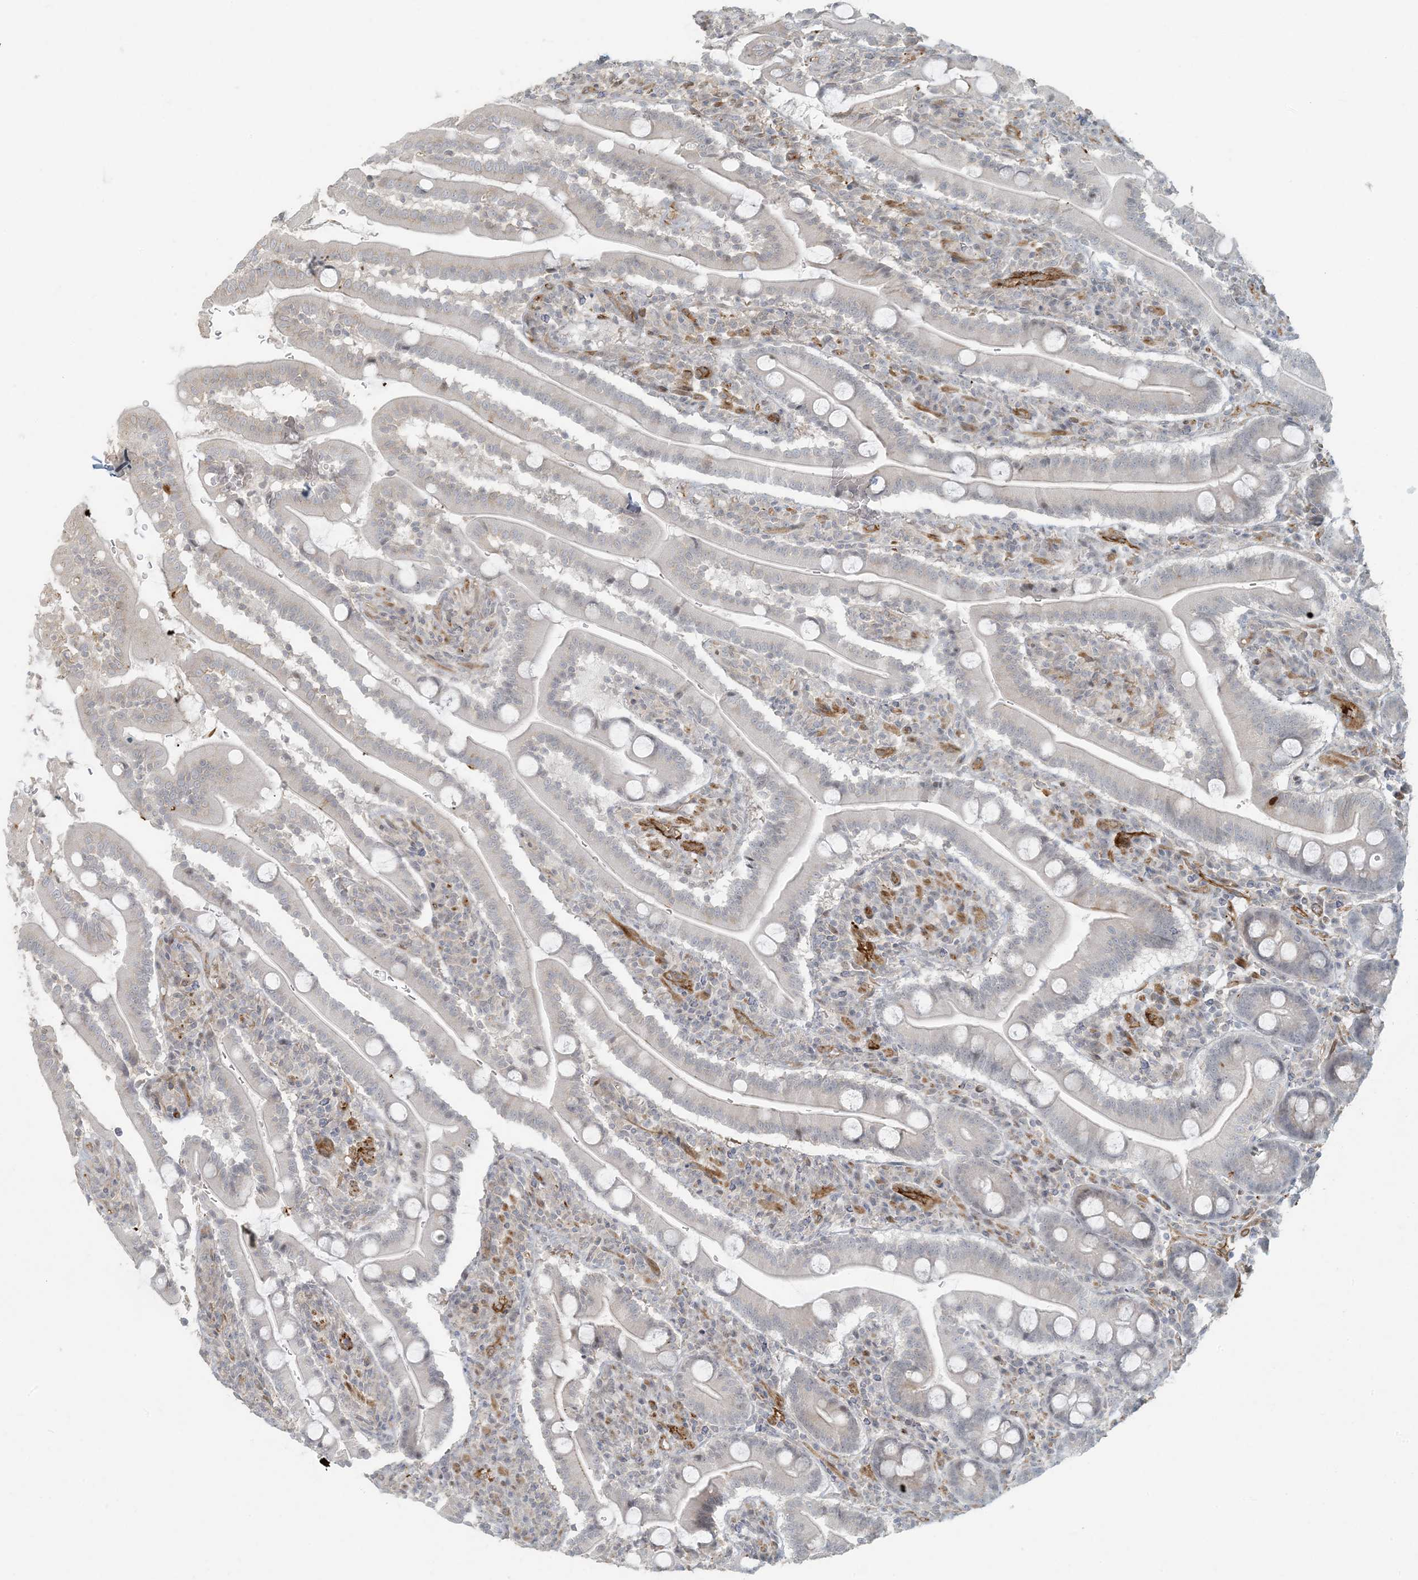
{"staining": {"intensity": "weak", "quantity": "<25%", "location": "cytoplasmic/membranous"}, "tissue": "duodenum", "cell_type": "Glandular cells", "image_type": "normal", "snomed": [{"axis": "morphology", "description": "Normal tissue, NOS"}, {"axis": "topography", "description": "Duodenum"}], "caption": "Immunohistochemical staining of benign duodenum shows no significant positivity in glandular cells. (Brightfield microscopy of DAB immunohistochemistry (IHC) at high magnification).", "gene": "BCORL1", "patient": {"sex": "male", "age": 35}}